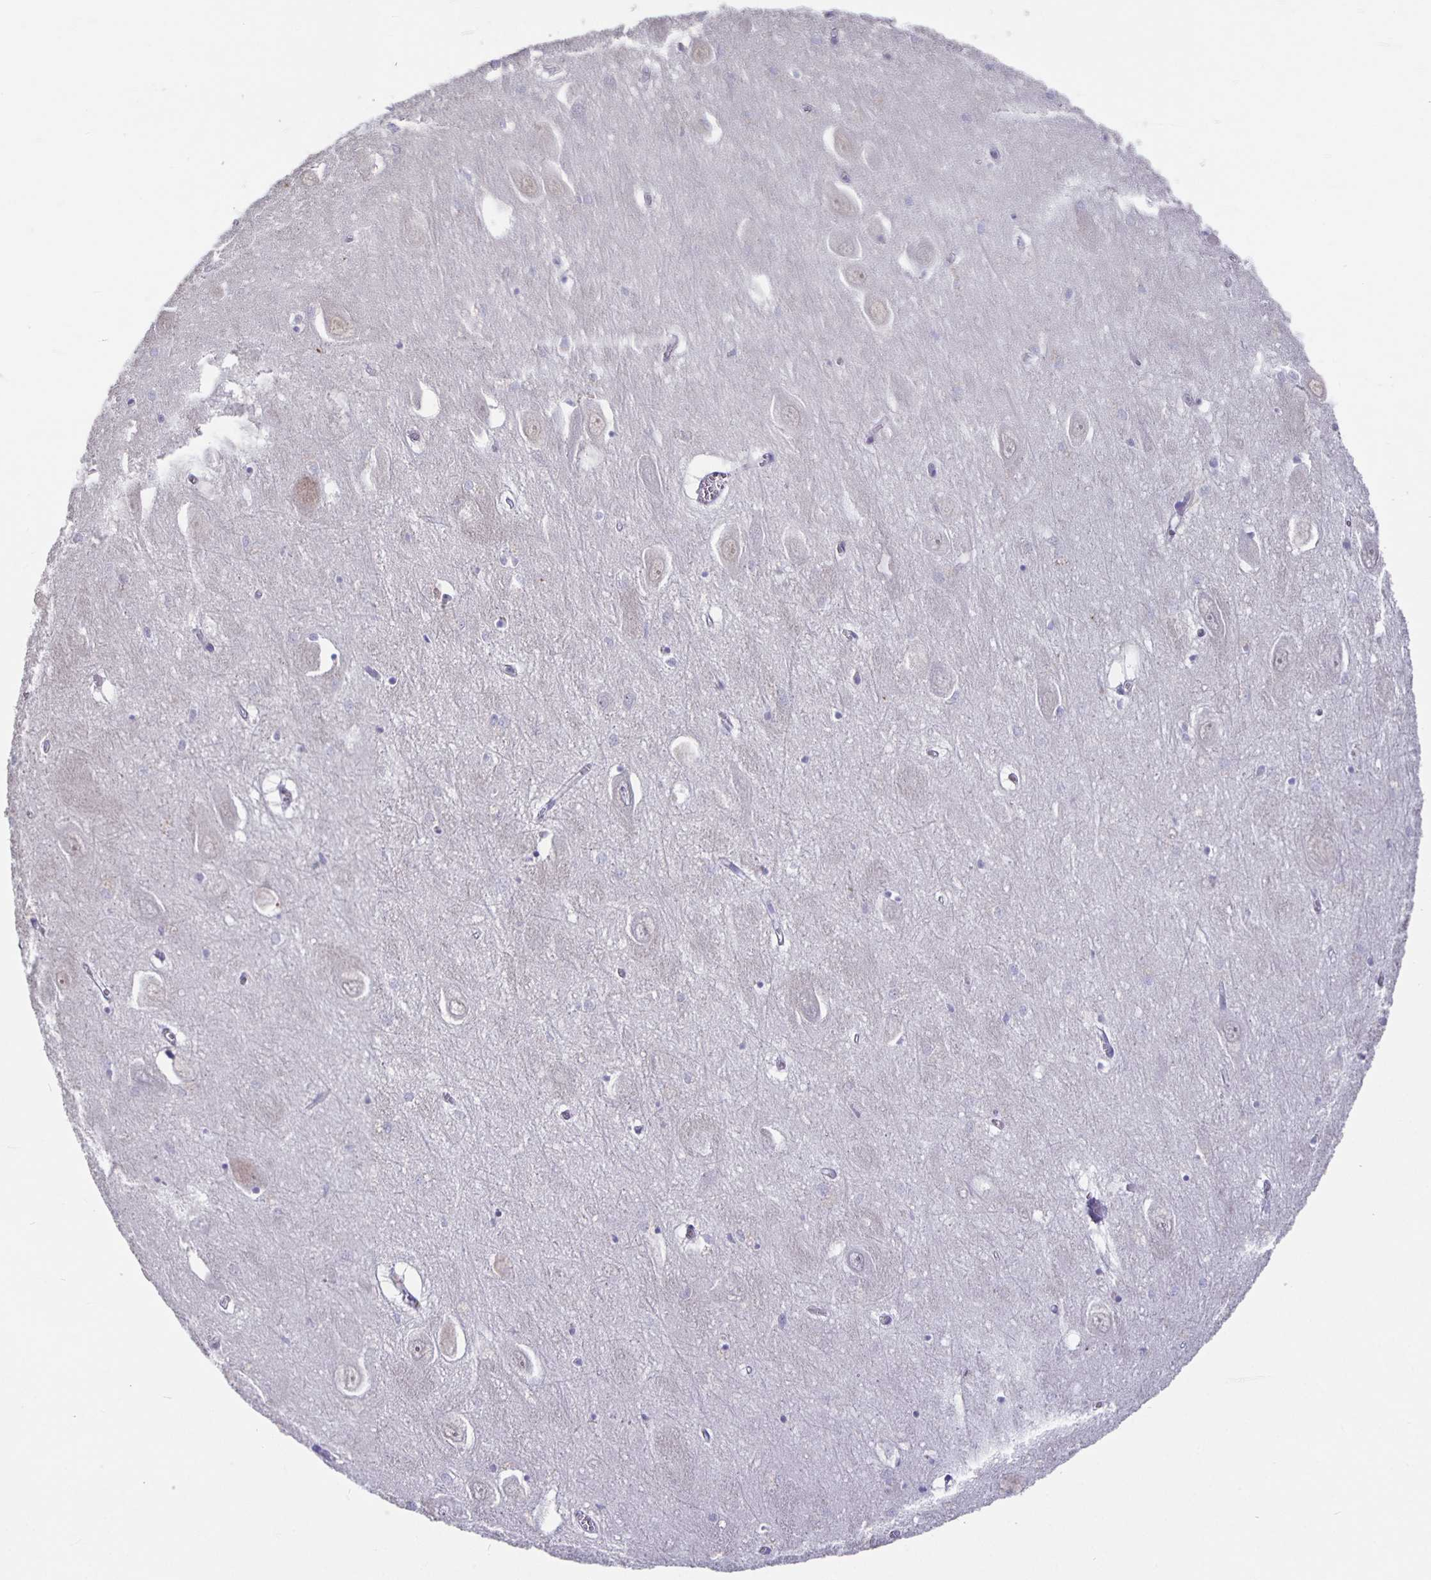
{"staining": {"intensity": "negative", "quantity": "none", "location": "none"}, "tissue": "hippocampus", "cell_type": "Glial cells", "image_type": "normal", "snomed": [{"axis": "morphology", "description": "Normal tissue, NOS"}, {"axis": "topography", "description": "Hippocampus"}], "caption": "Hippocampus was stained to show a protein in brown. There is no significant positivity in glial cells.", "gene": "CFAP74", "patient": {"sex": "female", "age": 64}}